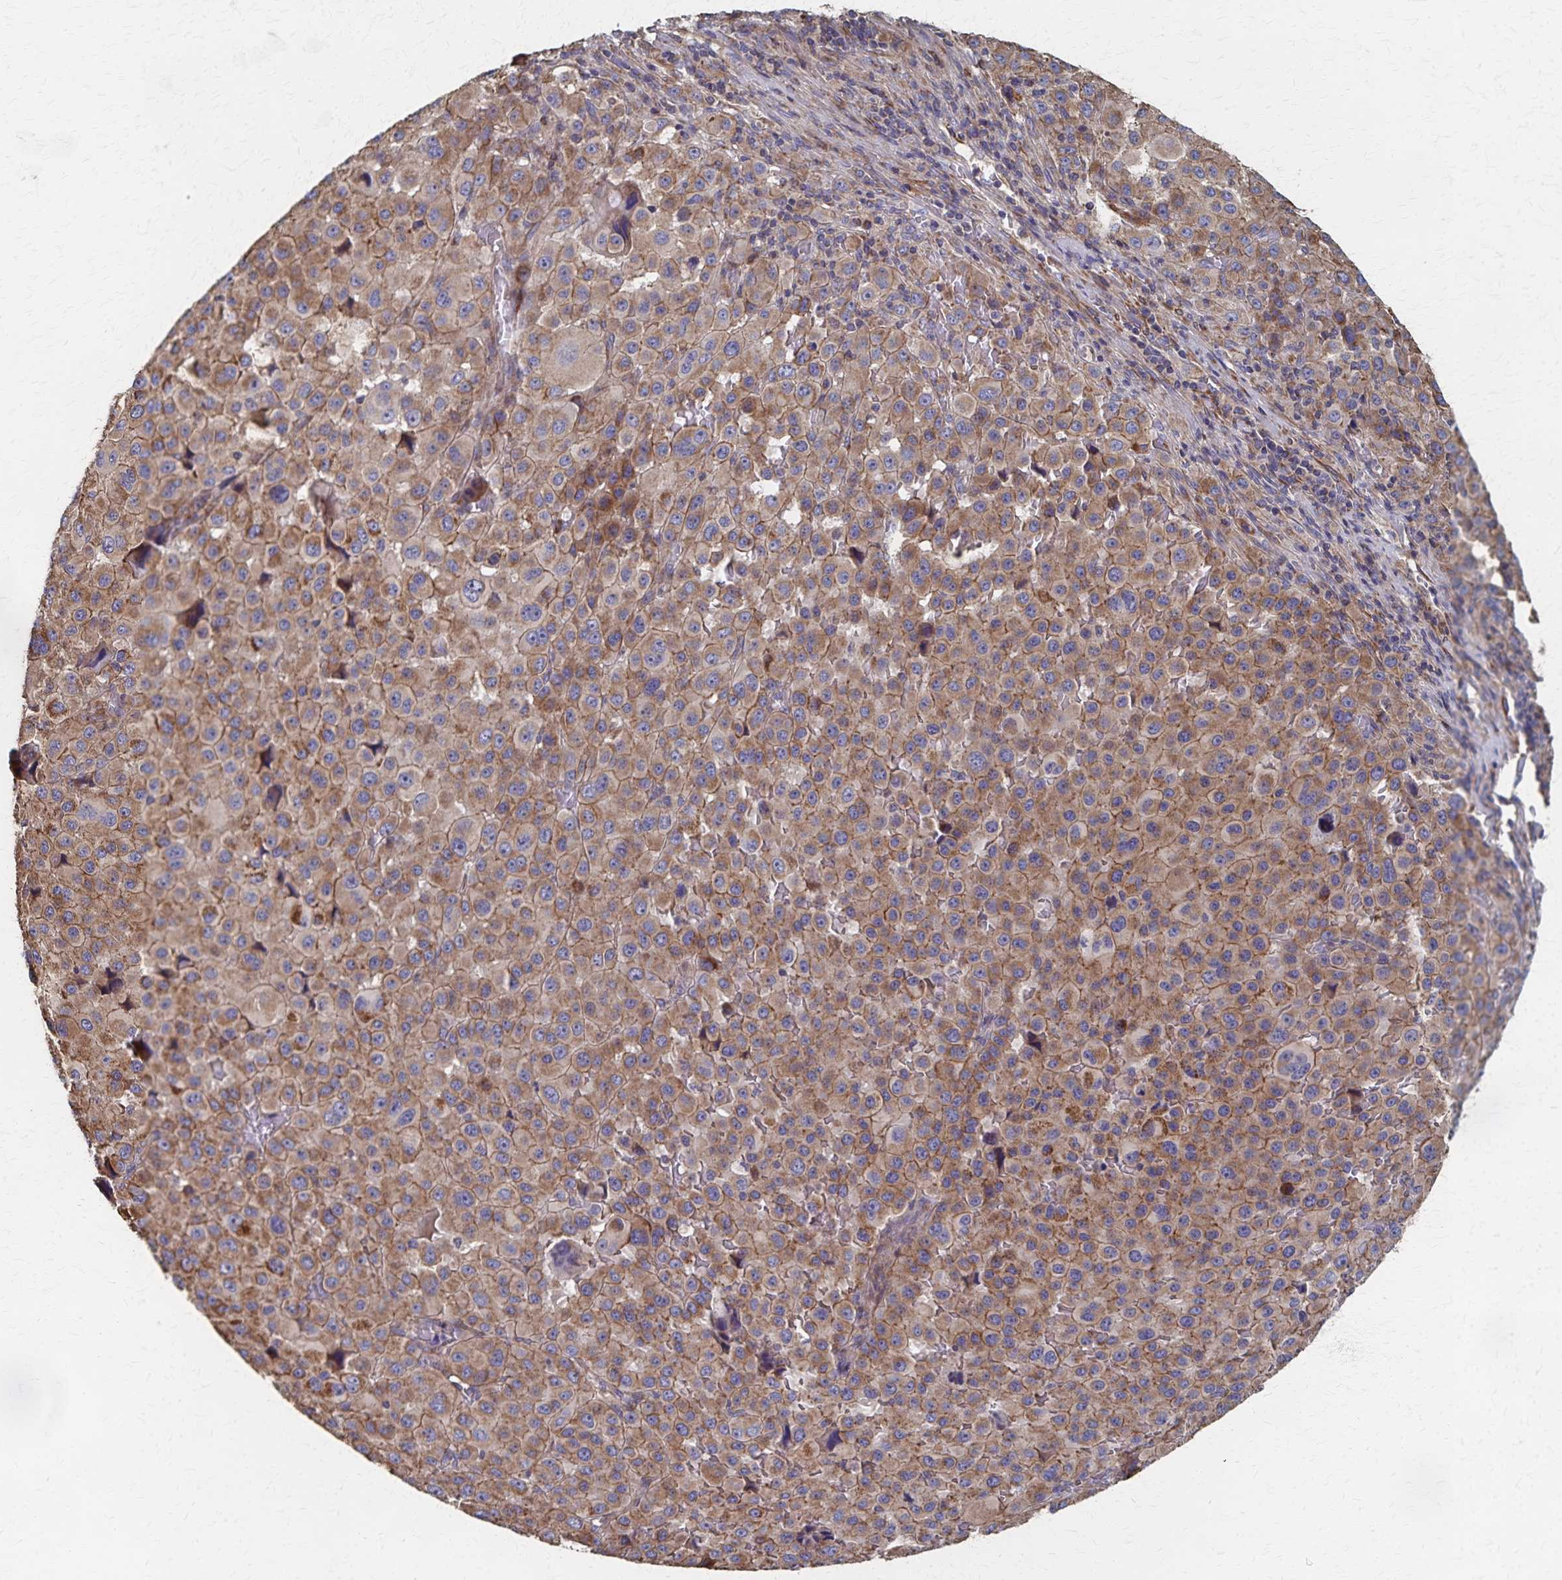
{"staining": {"intensity": "moderate", "quantity": ">75%", "location": "cytoplasmic/membranous"}, "tissue": "melanoma", "cell_type": "Tumor cells", "image_type": "cancer", "snomed": [{"axis": "morphology", "description": "Malignant melanoma, Metastatic site"}, {"axis": "topography", "description": "Lymph node"}], "caption": "Melanoma was stained to show a protein in brown. There is medium levels of moderate cytoplasmic/membranous positivity in approximately >75% of tumor cells.", "gene": "PGAP2", "patient": {"sex": "female", "age": 65}}